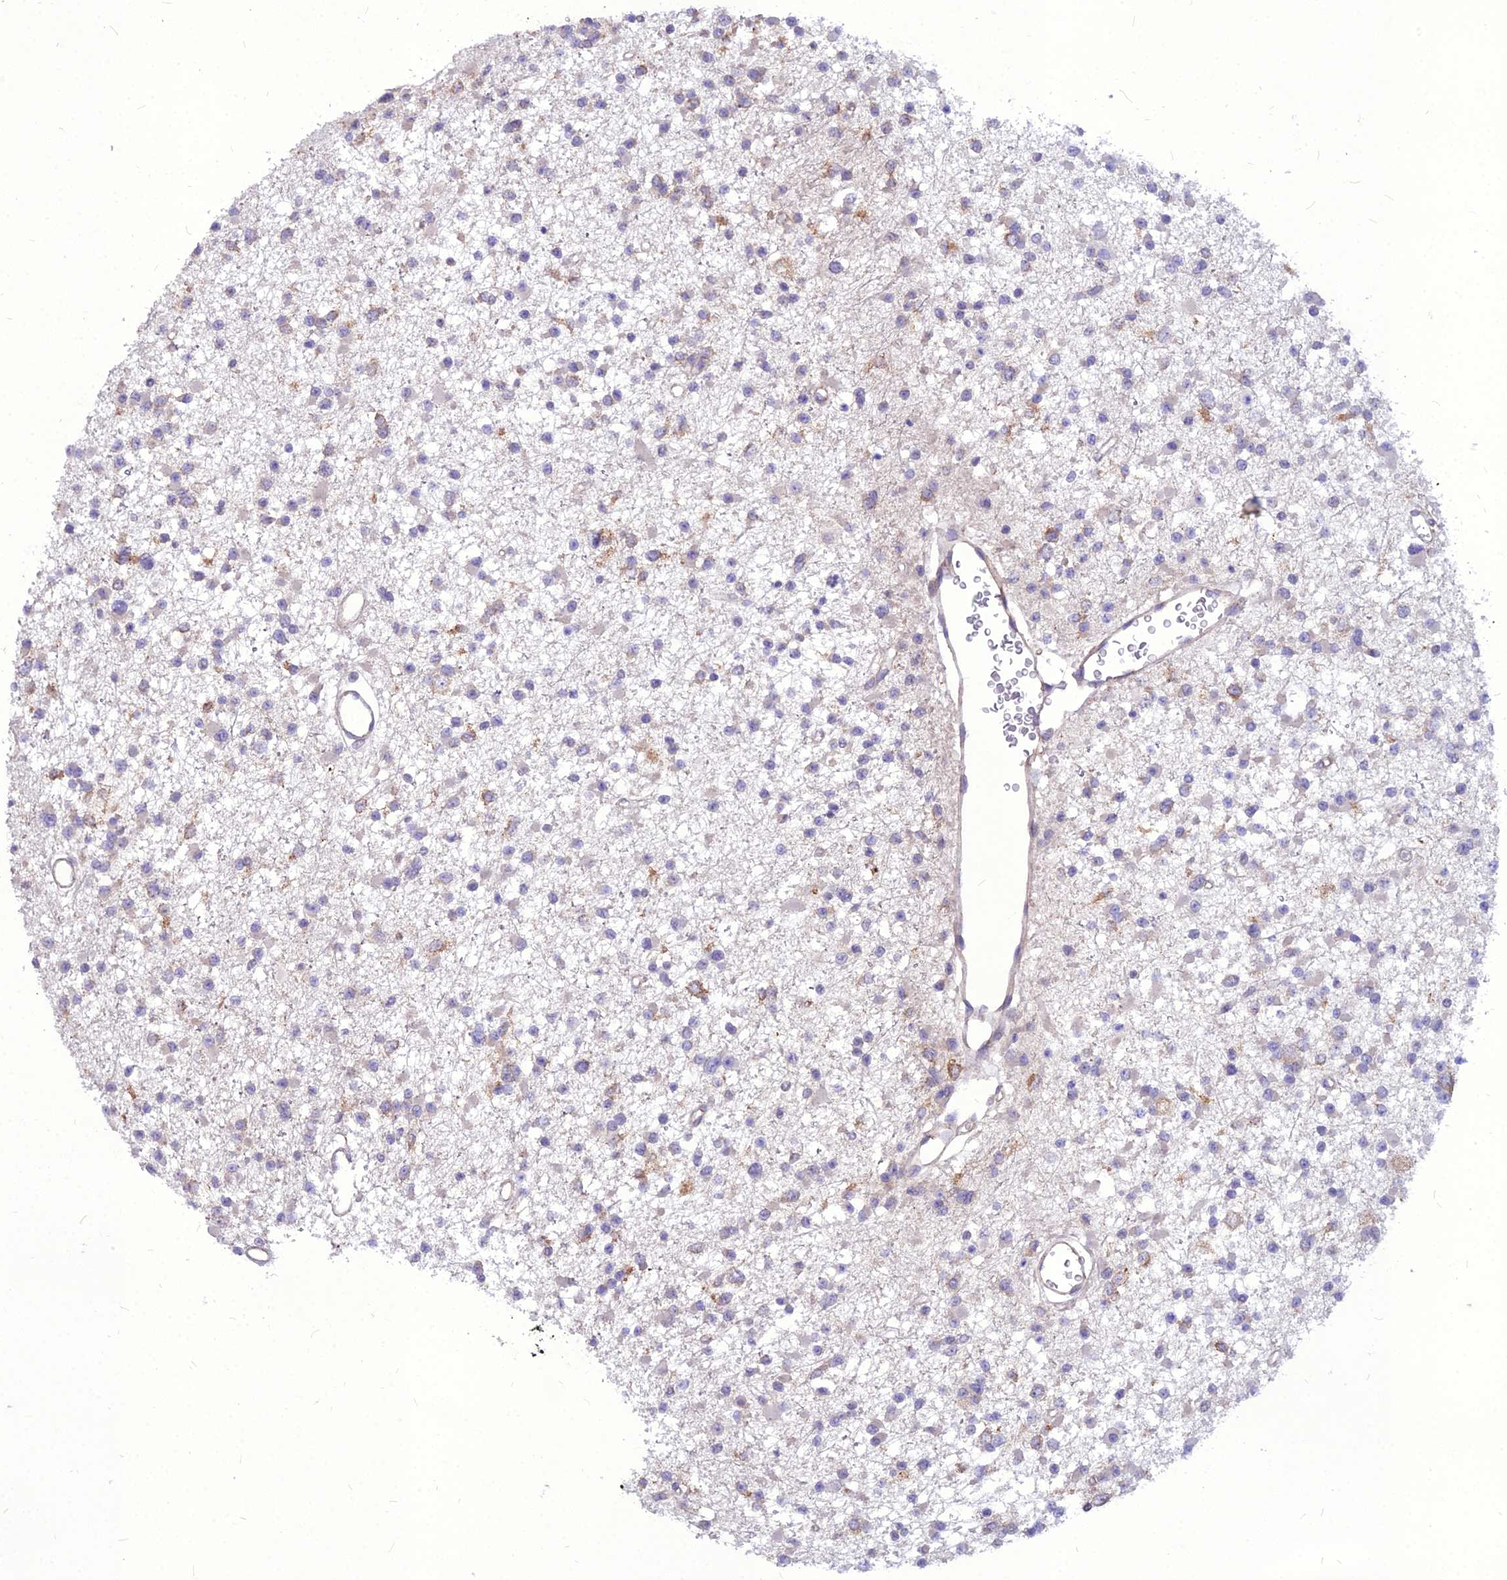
{"staining": {"intensity": "weak", "quantity": "25%-75%", "location": "cytoplasmic/membranous"}, "tissue": "glioma", "cell_type": "Tumor cells", "image_type": "cancer", "snomed": [{"axis": "morphology", "description": "Glioma, malignant, Low grade"}, {"axis": "topography", "description": "Brain"}], "caption": "High-power microscopy captured an IHC histopathology image of glioma, revealing weak cytoplasmic/membranous staining in approximately 25%-75% of tumor cells.", "gene": "PCED1B", "patient": {"sex": "female", "age": 22}}